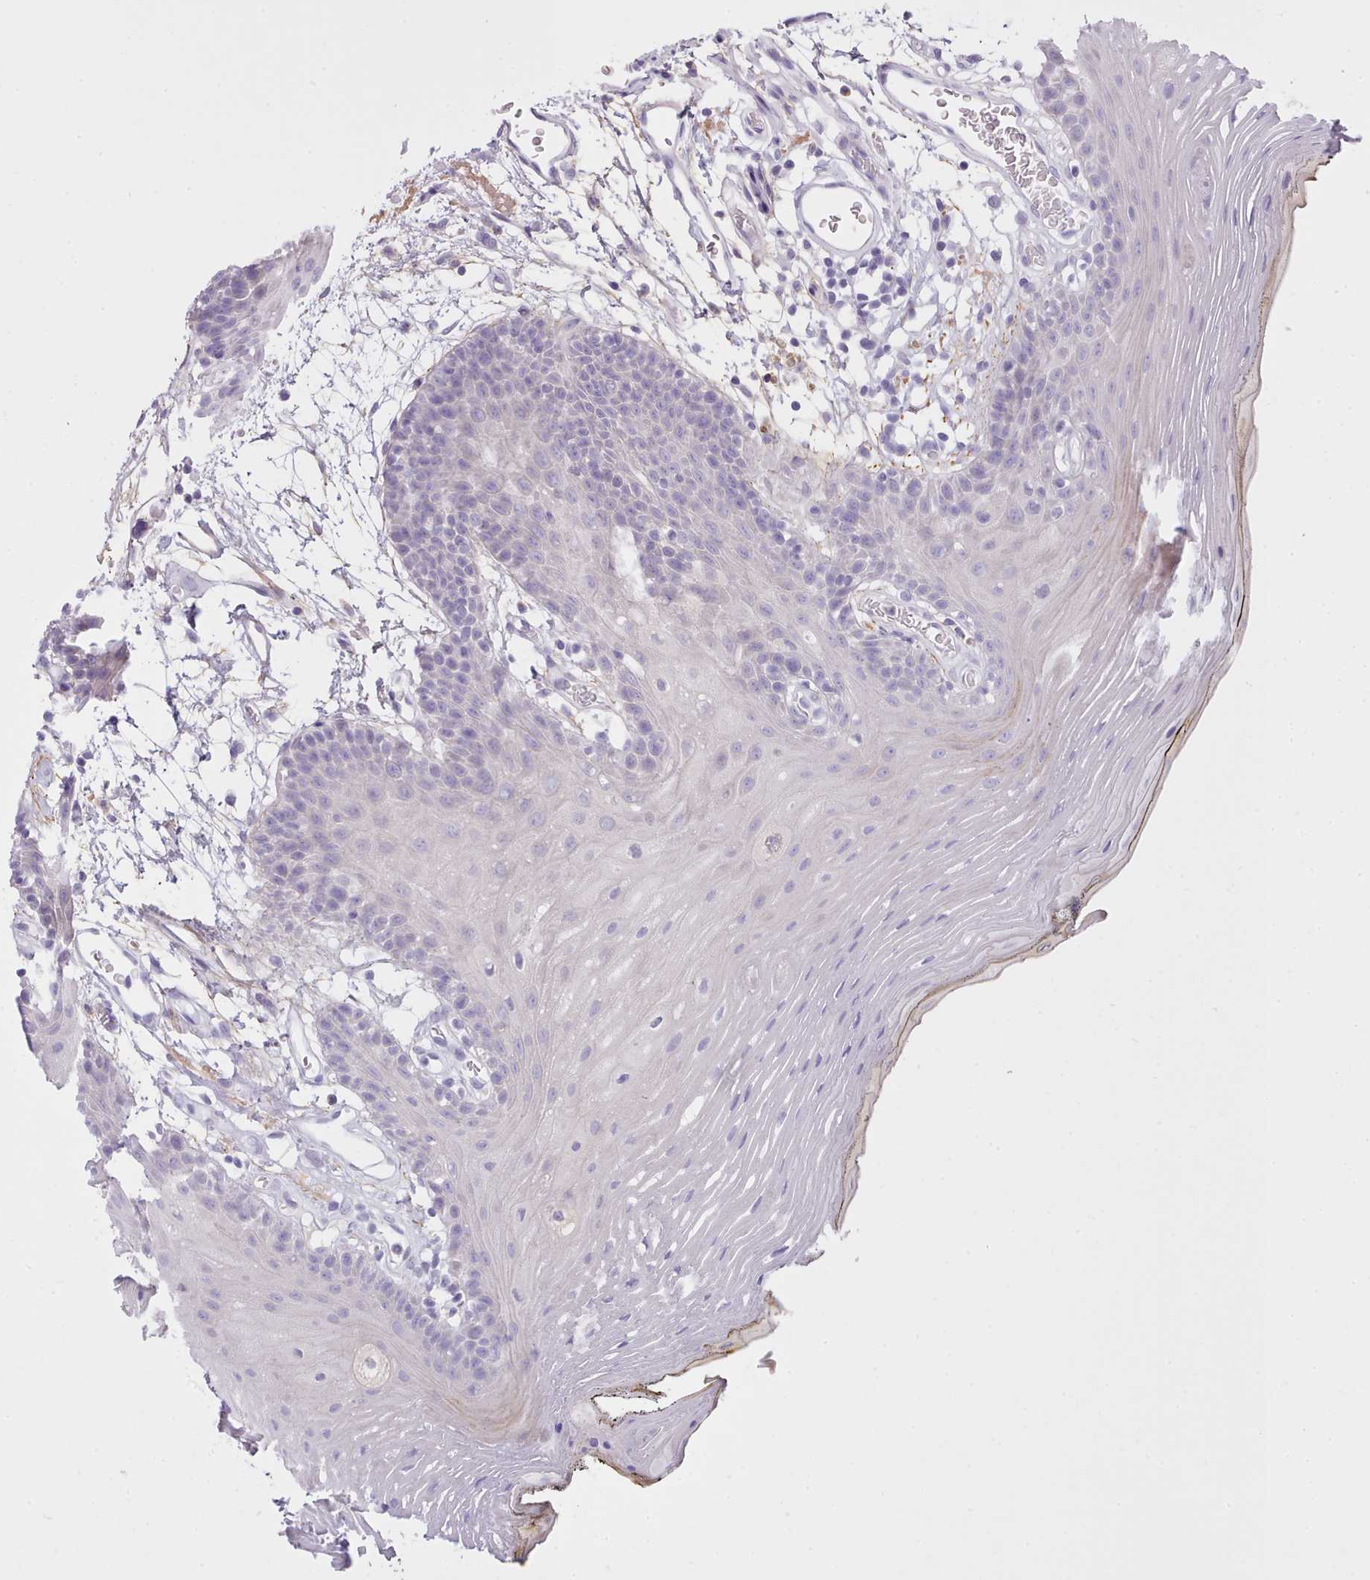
{"staining": {"intensity": "negative", "quantity": "none", "location": "none"}, "tissue": "oral mucosa", "cell_type": "Squamous epithelial cells", "image_type": "normal", "snomed": [{"axis": "morphology", "description": "Normal tissue, NOS"}, {"axis": "topography", "description": "Oral tissue"}, {"axis": "topography", "description": "Tounge, NOS"}], "caption": "The photomicrograph demonstrates no staining of squamous epithelial cells in benign oral mucosa. (DAB (3,3'-diaminobenzidine) immunohistochemistry with hematoxylin counter stain).", "gene": "CYP2A13", "patient": {"sex": "female", "age": 81}}